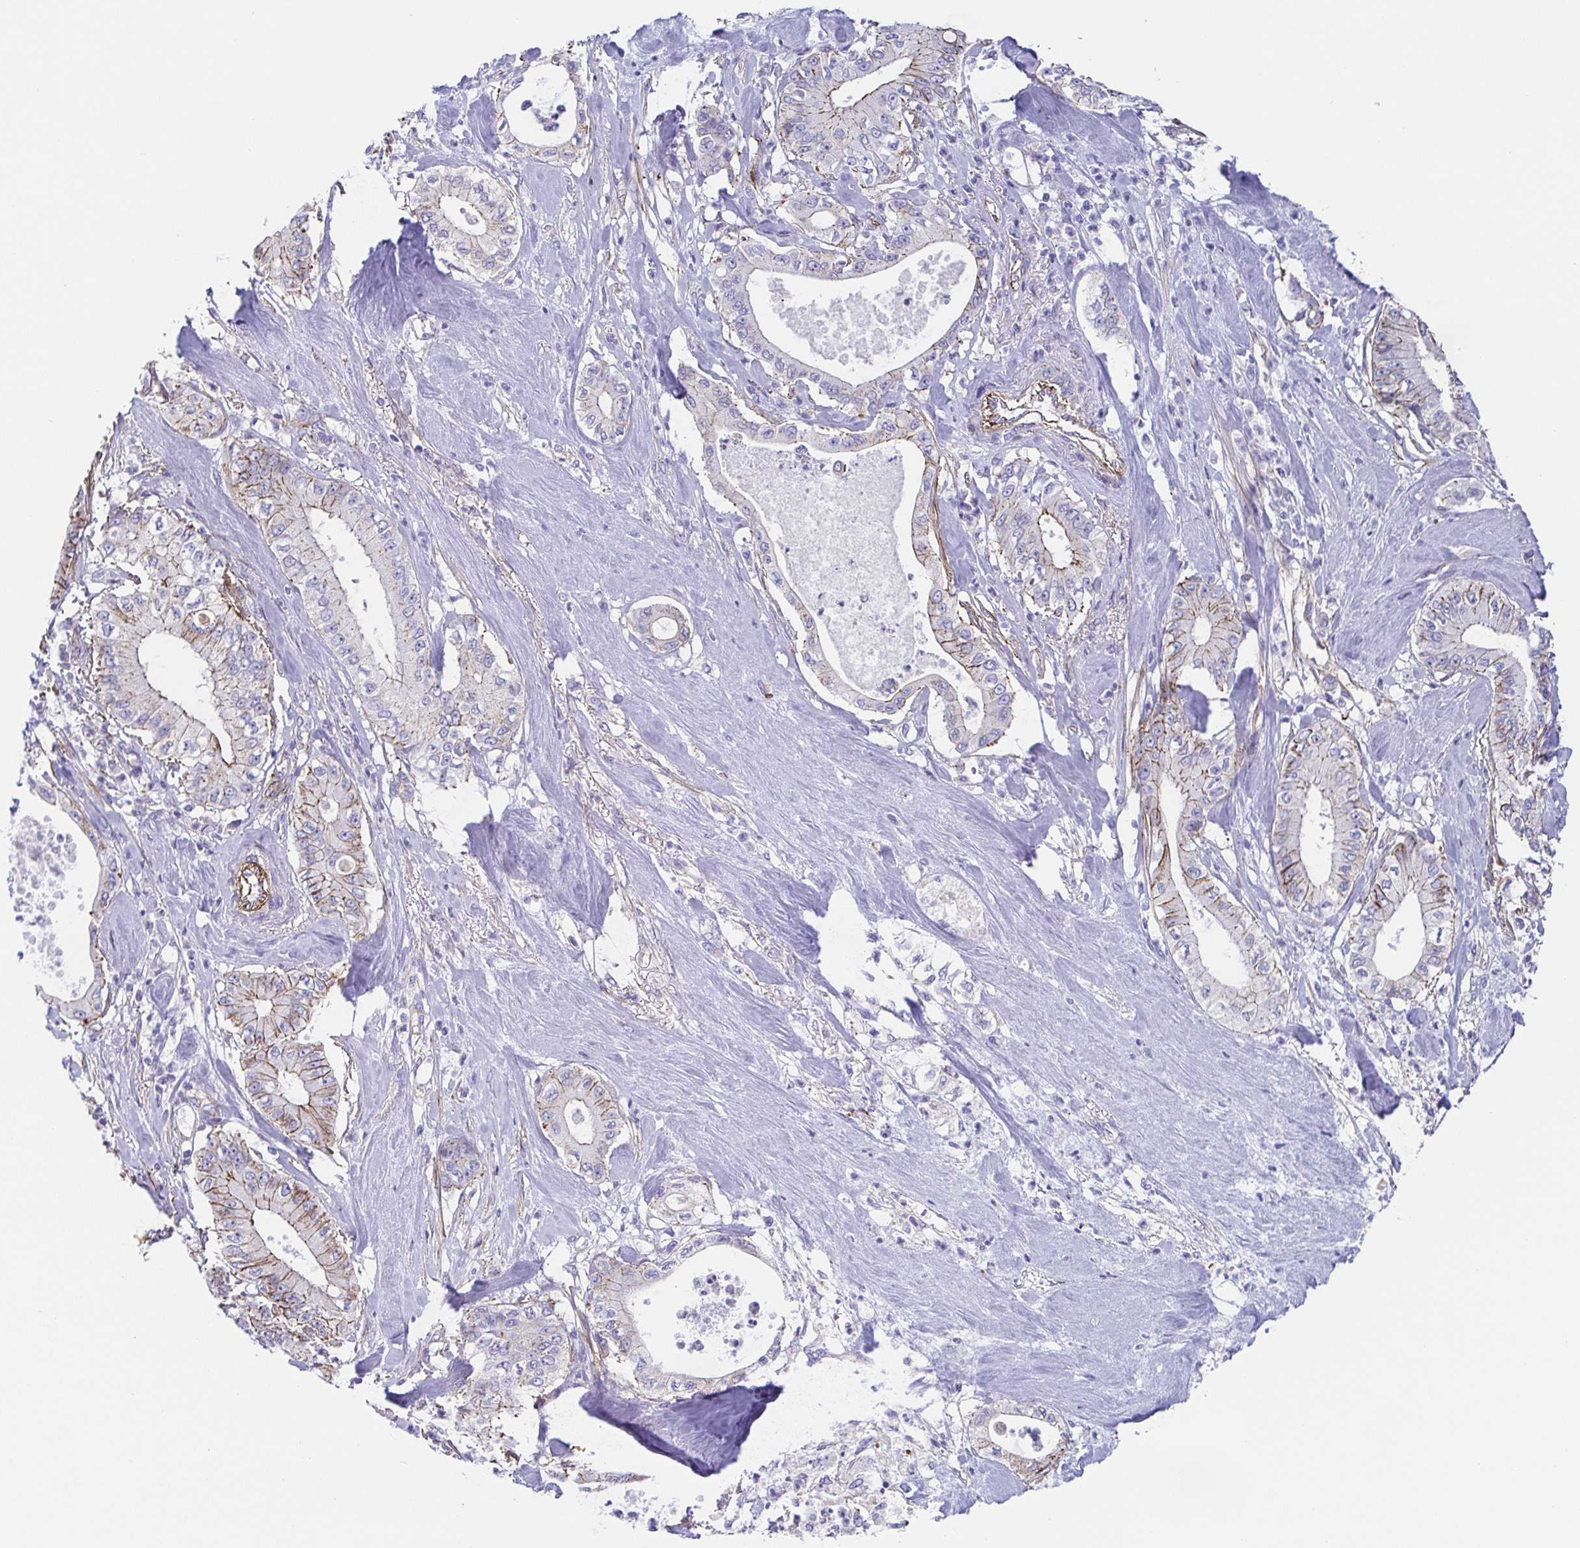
{"staining": {"intensity": "moderate", "quantity": "25%-75%", "location": "cytoplasmic/membranous"}, "tissue": "pancreatic cancer", "cell_type": "Tumor cells", "image_type": "cancer", "snomed": [{"axis": "morphology", "description": "Adenocarcinoma, NOS"}, {"axis": "topography", "description": "Pancreas"}], "caption": "Moderate cytoplasmic/membranous staining is identified in about 25%-75% of tumor cells in adenocarcinoma (pancreatic).", "gene": "TRAM2", "patient": {"sex": "male", "age": 71}}